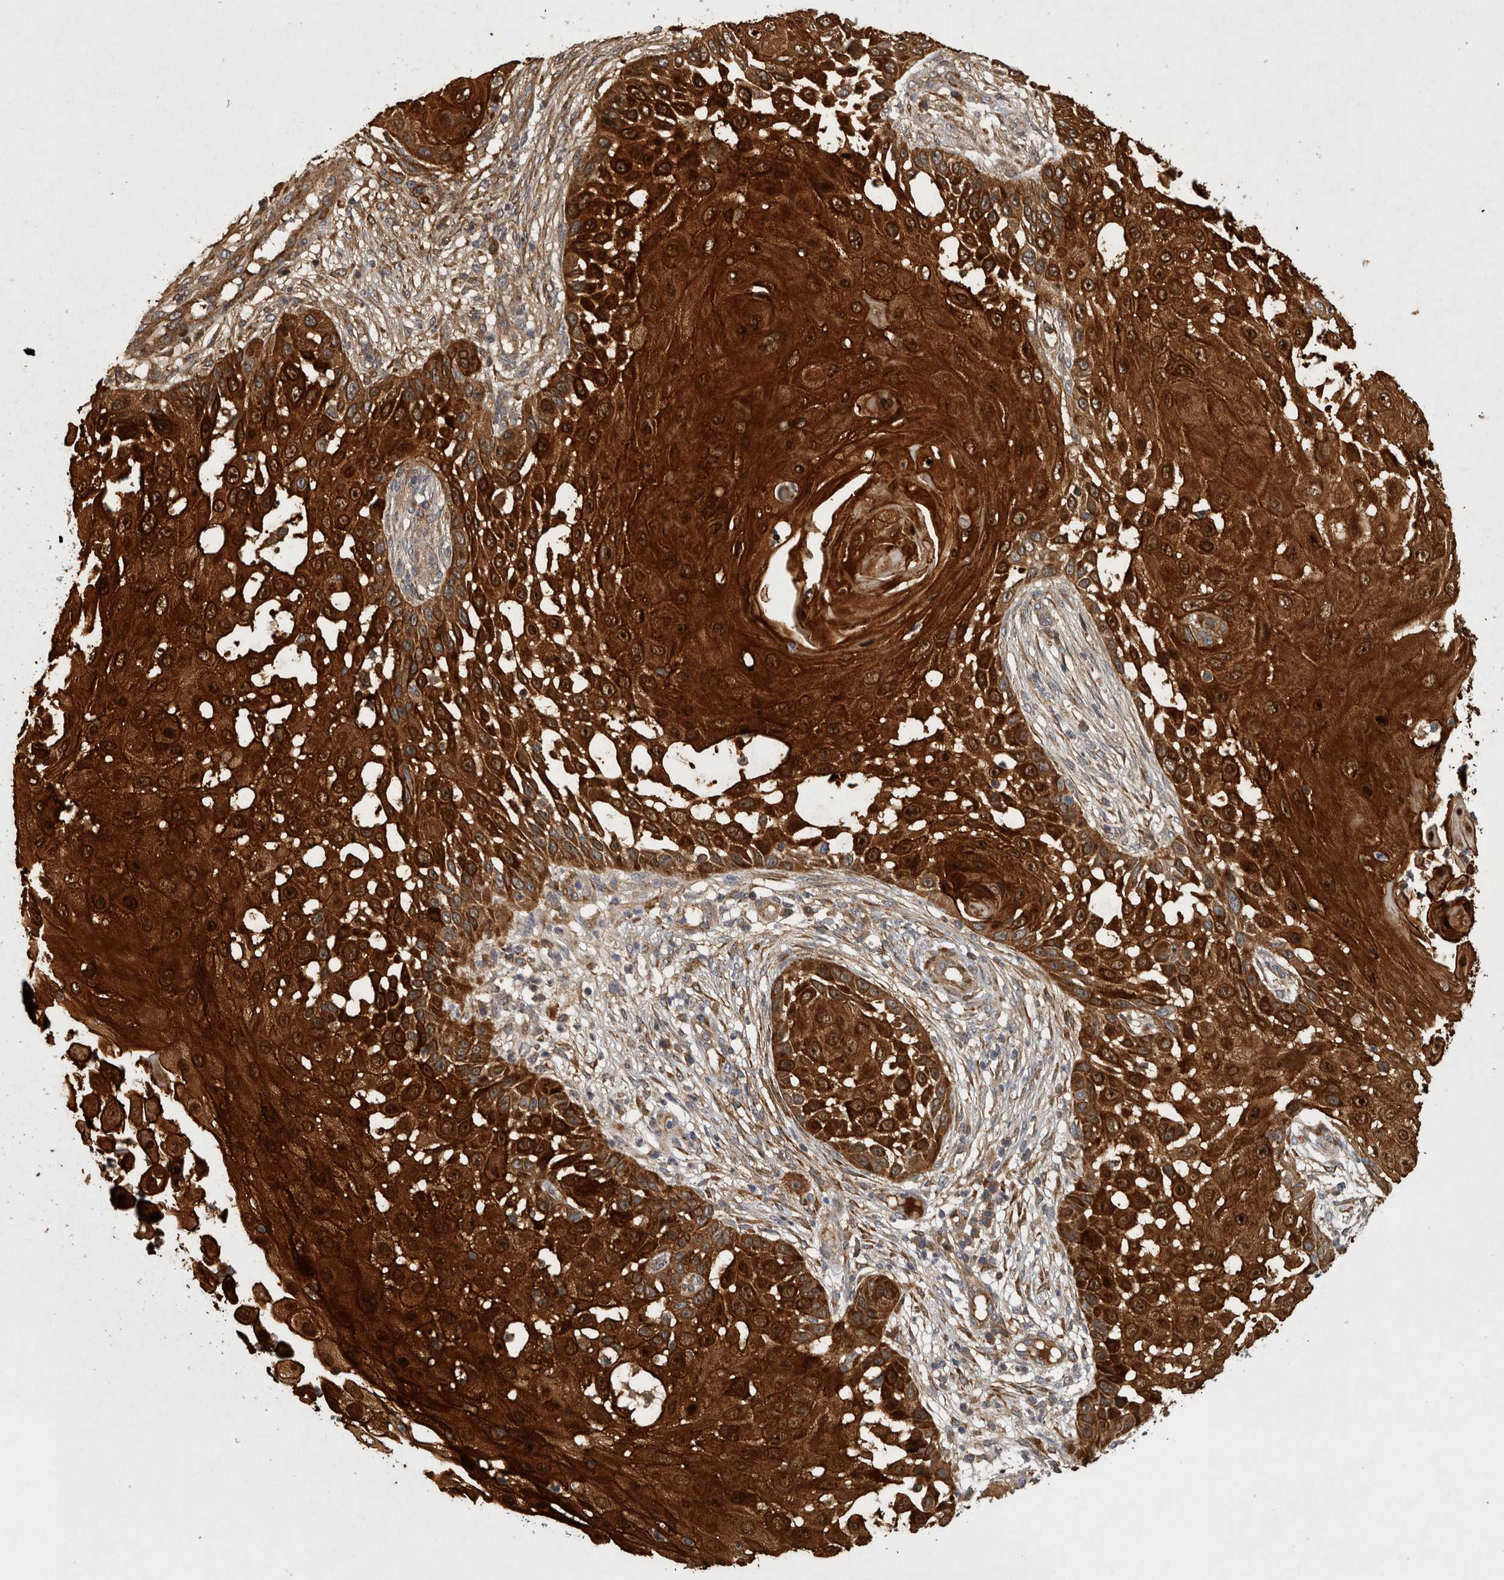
{"staining": {"intensity": "strong", "quantity": ">75%", "location": "cytoplasmic/membranous"}, "tissue": "skin cancer", "cell_type": "Tumor cells", "image_type": "cancer", "snomed": [{"axis": "morphology", "description": "Squamous cell carcinoma, NOS"}, {"axis": "topography", "description": "Skin"}], "caption": "Protein analysis of skin cancer (squamous cell carcinoma) tissue reveals strong cytoplasmic/membranous expression in approximately >75% of tumor cells. Nuclei are stained in blue.", "gene": "MPDZ", "patient": {"sex": "female", "age": 44}}